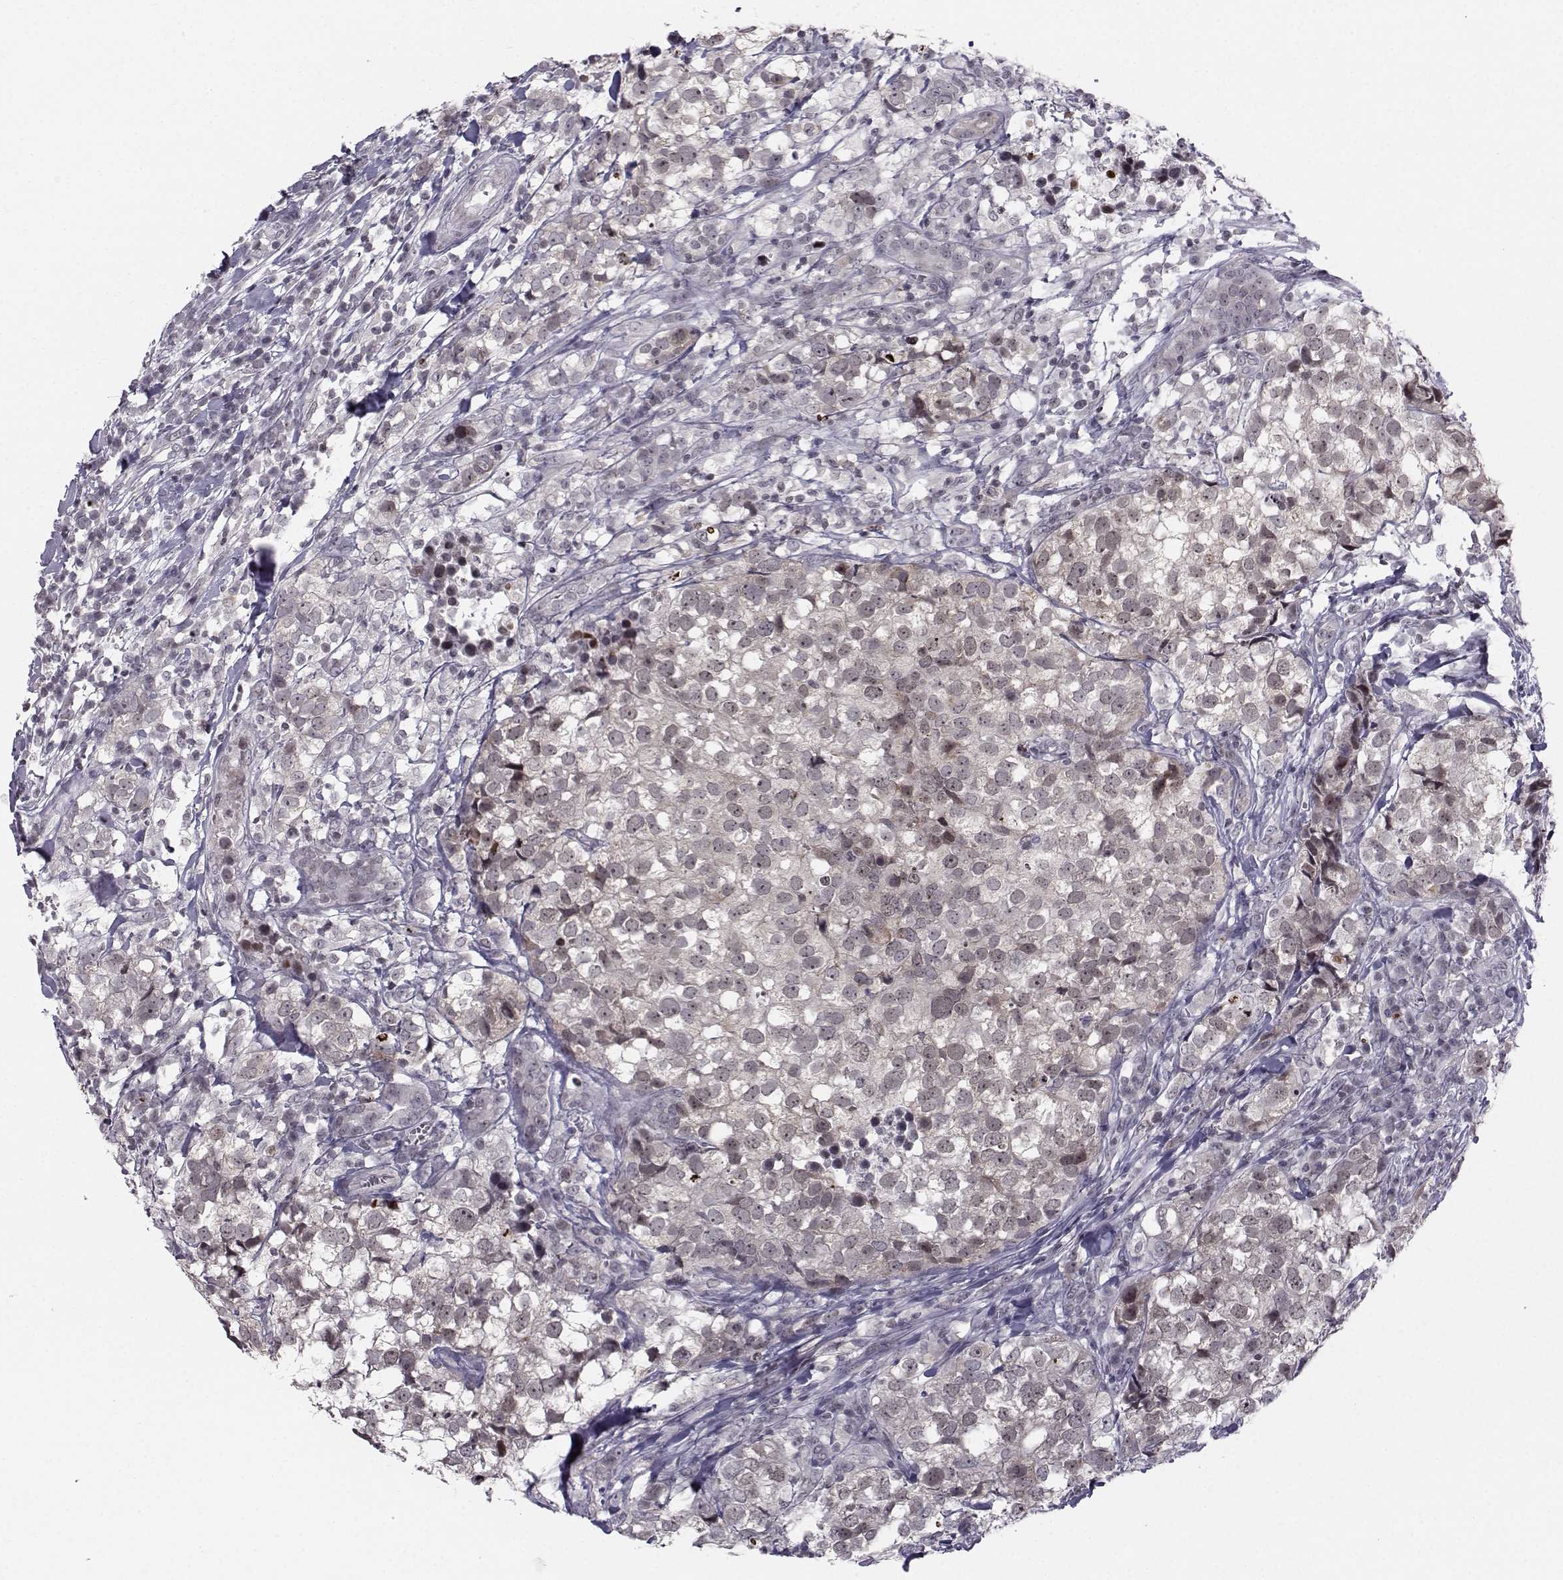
{"staining": {"intensity": "negative", "quantity": "none", "location": "none"}, "tissue": "breast cancer", "cell_type": "Tumor cells", "image_type": "cancer", "snomed": [{"axis": "morphology", "description": "Duct carcinoma"}, {"axis": "topography", "description": "Breast"}], "caption": "Micrograph shows no protein staining in tumor cells of breast cancer (infiltrating ductal carcinoma) tissue. (DAB IHC with hematoxylin counter stain).", "gene": "MARCHF4", "patient": {"sex": "female", "age": 30}}